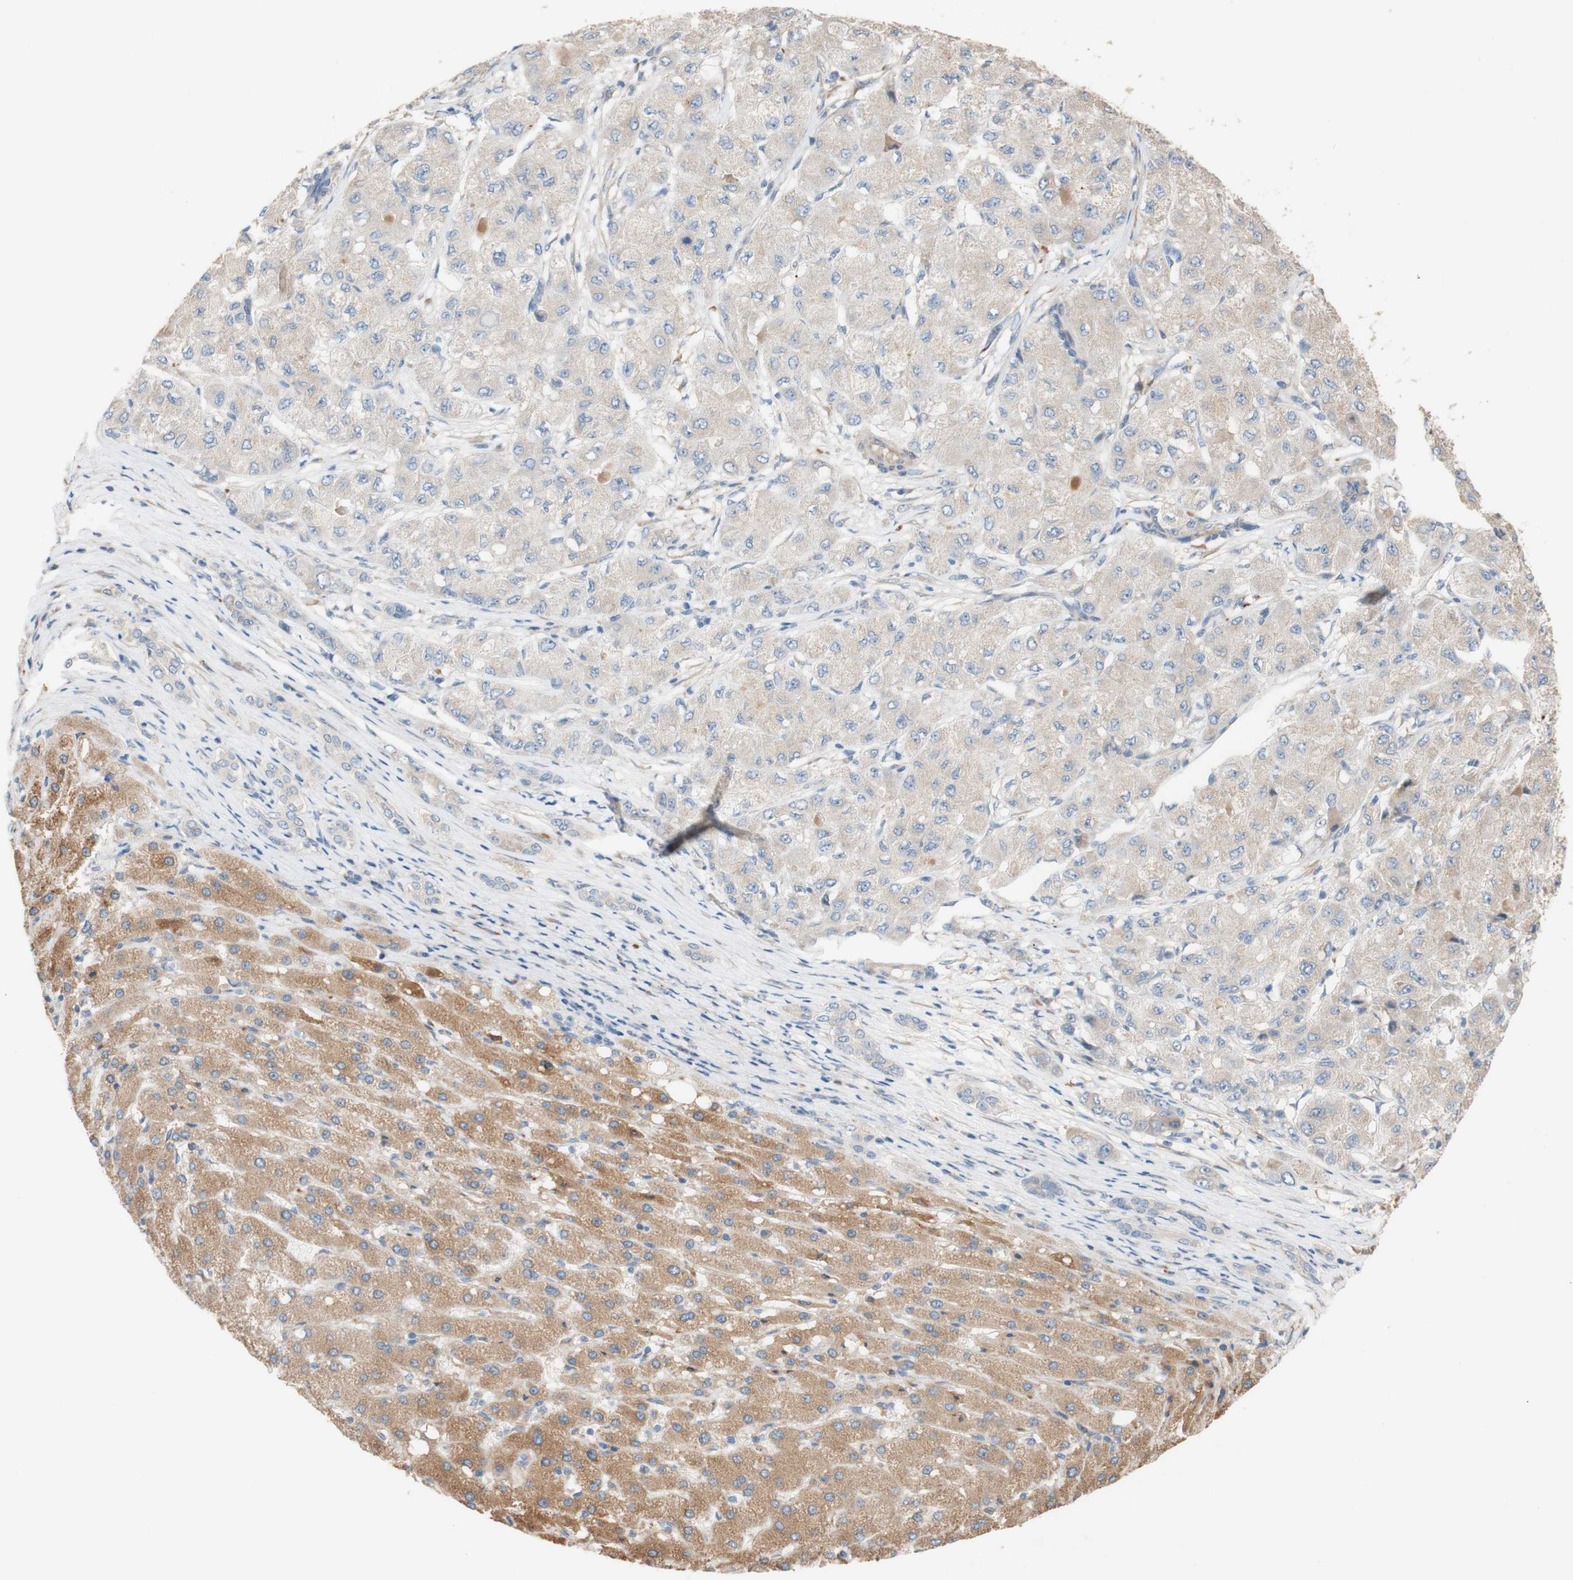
{"staining": {"intensity": "negative", "quantity": "none", "location": "none"}, "tissue": "liver cancer", "cell_type": "Tumor cells", "image_type": "cancer", "snomed": [{"axis": "morphology", "description": "Carcinoma, Hepatocellular, NOS"}, {"axis": "topography", "description": "Liver"}], "caption": "A high-resolution micrograph shows IHC staining of liver cancer, which shows no significant staining in tumor cells.", "gene": "DKK3", "patient": {"sex": "male", "age": 80}}